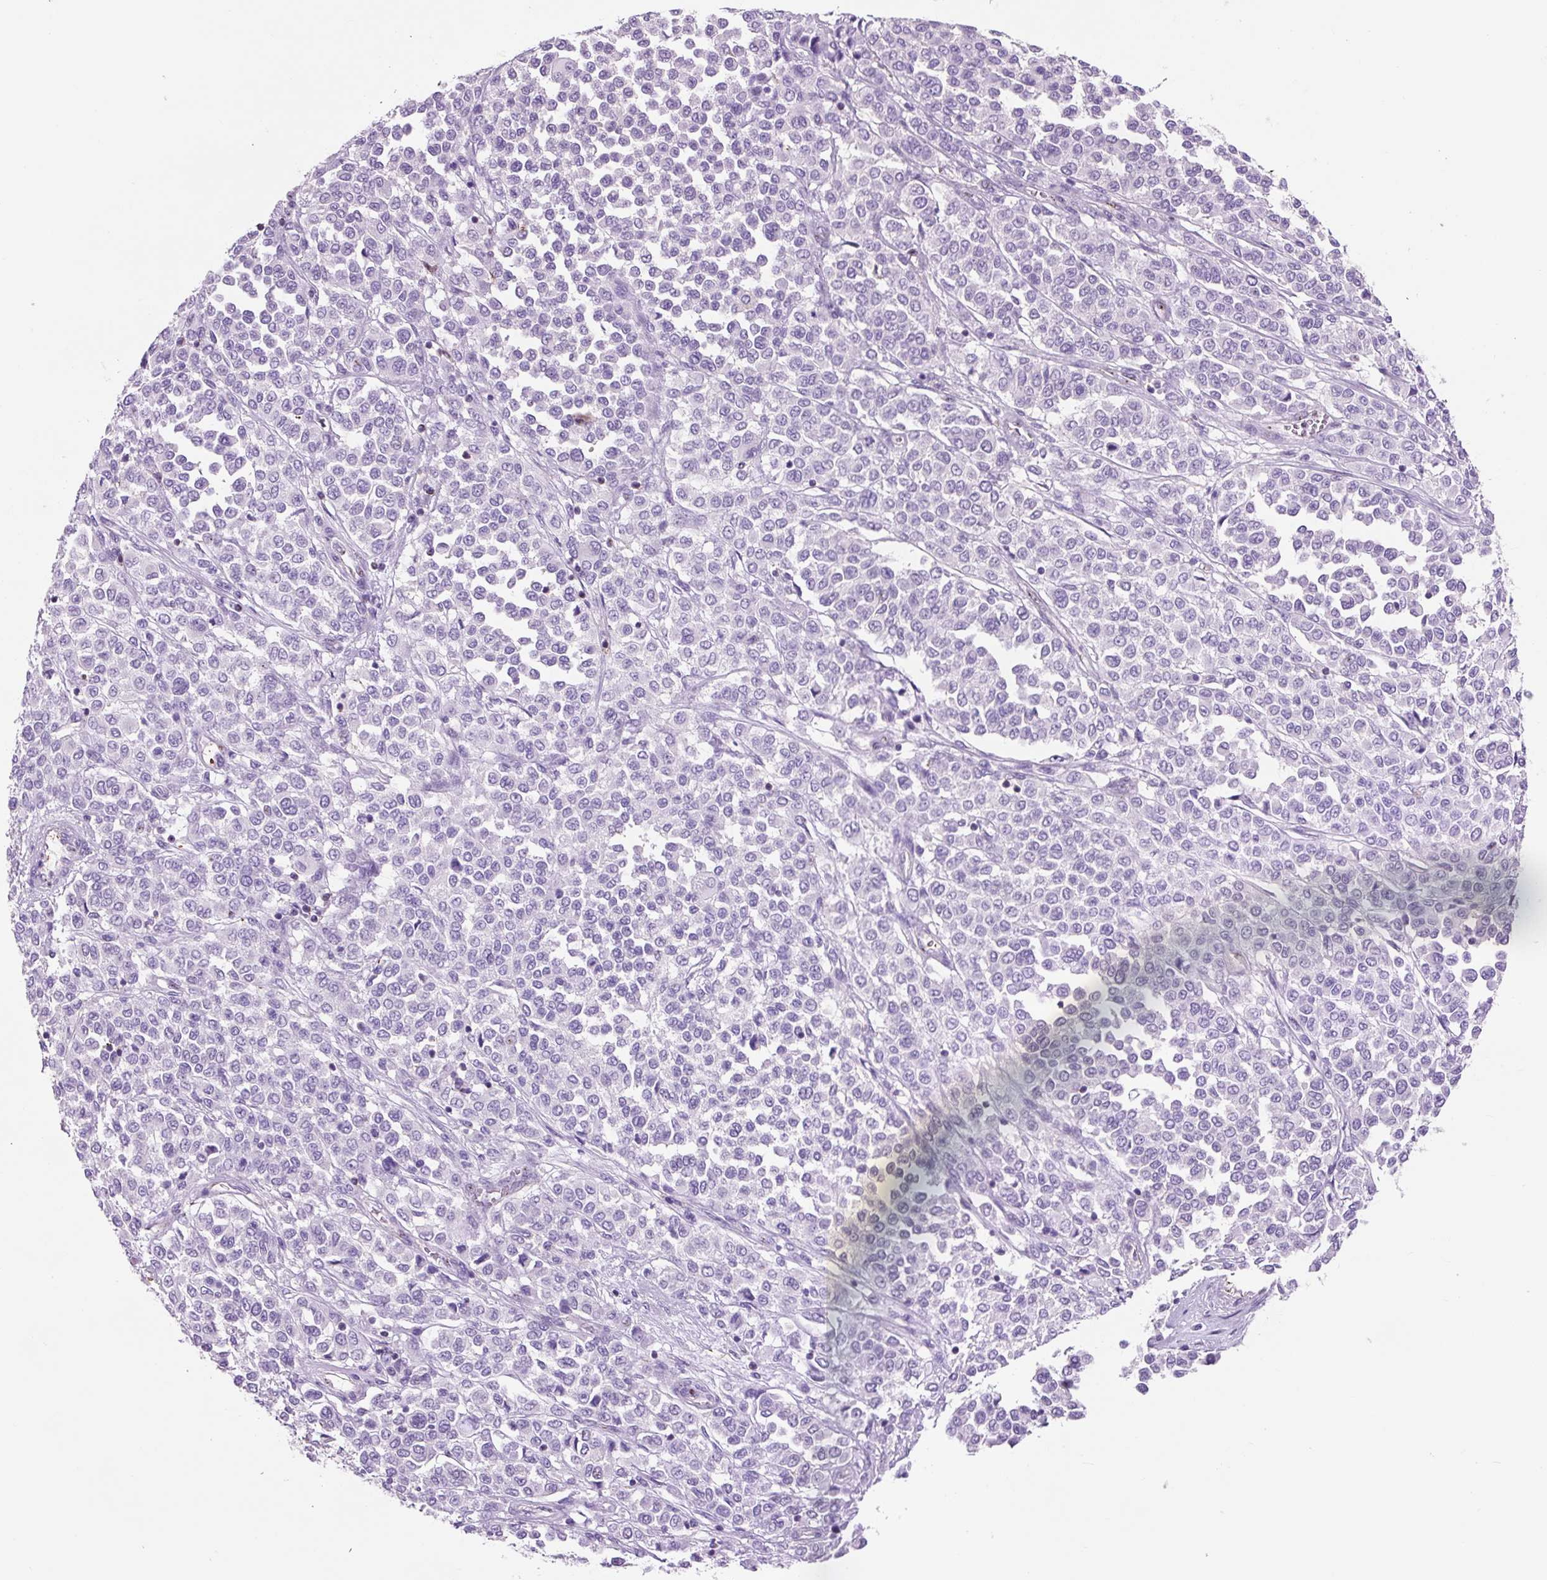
{"staining": {"intensity": "negative", "quantity": "none", "location": "none"}, "tissue": "melanoma", "cell_type": "Tumor cells", "image_type": "cancer", "snomed": [{"axis": "morphology", "description": "Malignant melanoma, Metastatic site"}, {"axis": "topography", "description": "Pancreas"}], "caption": "Immunohistochemical staining of malignant melanoma (metastatic site) shows no significant expression in tumor cells.", "gene": "OR10A7", "patient": {"sex": "female", "age": 30}}